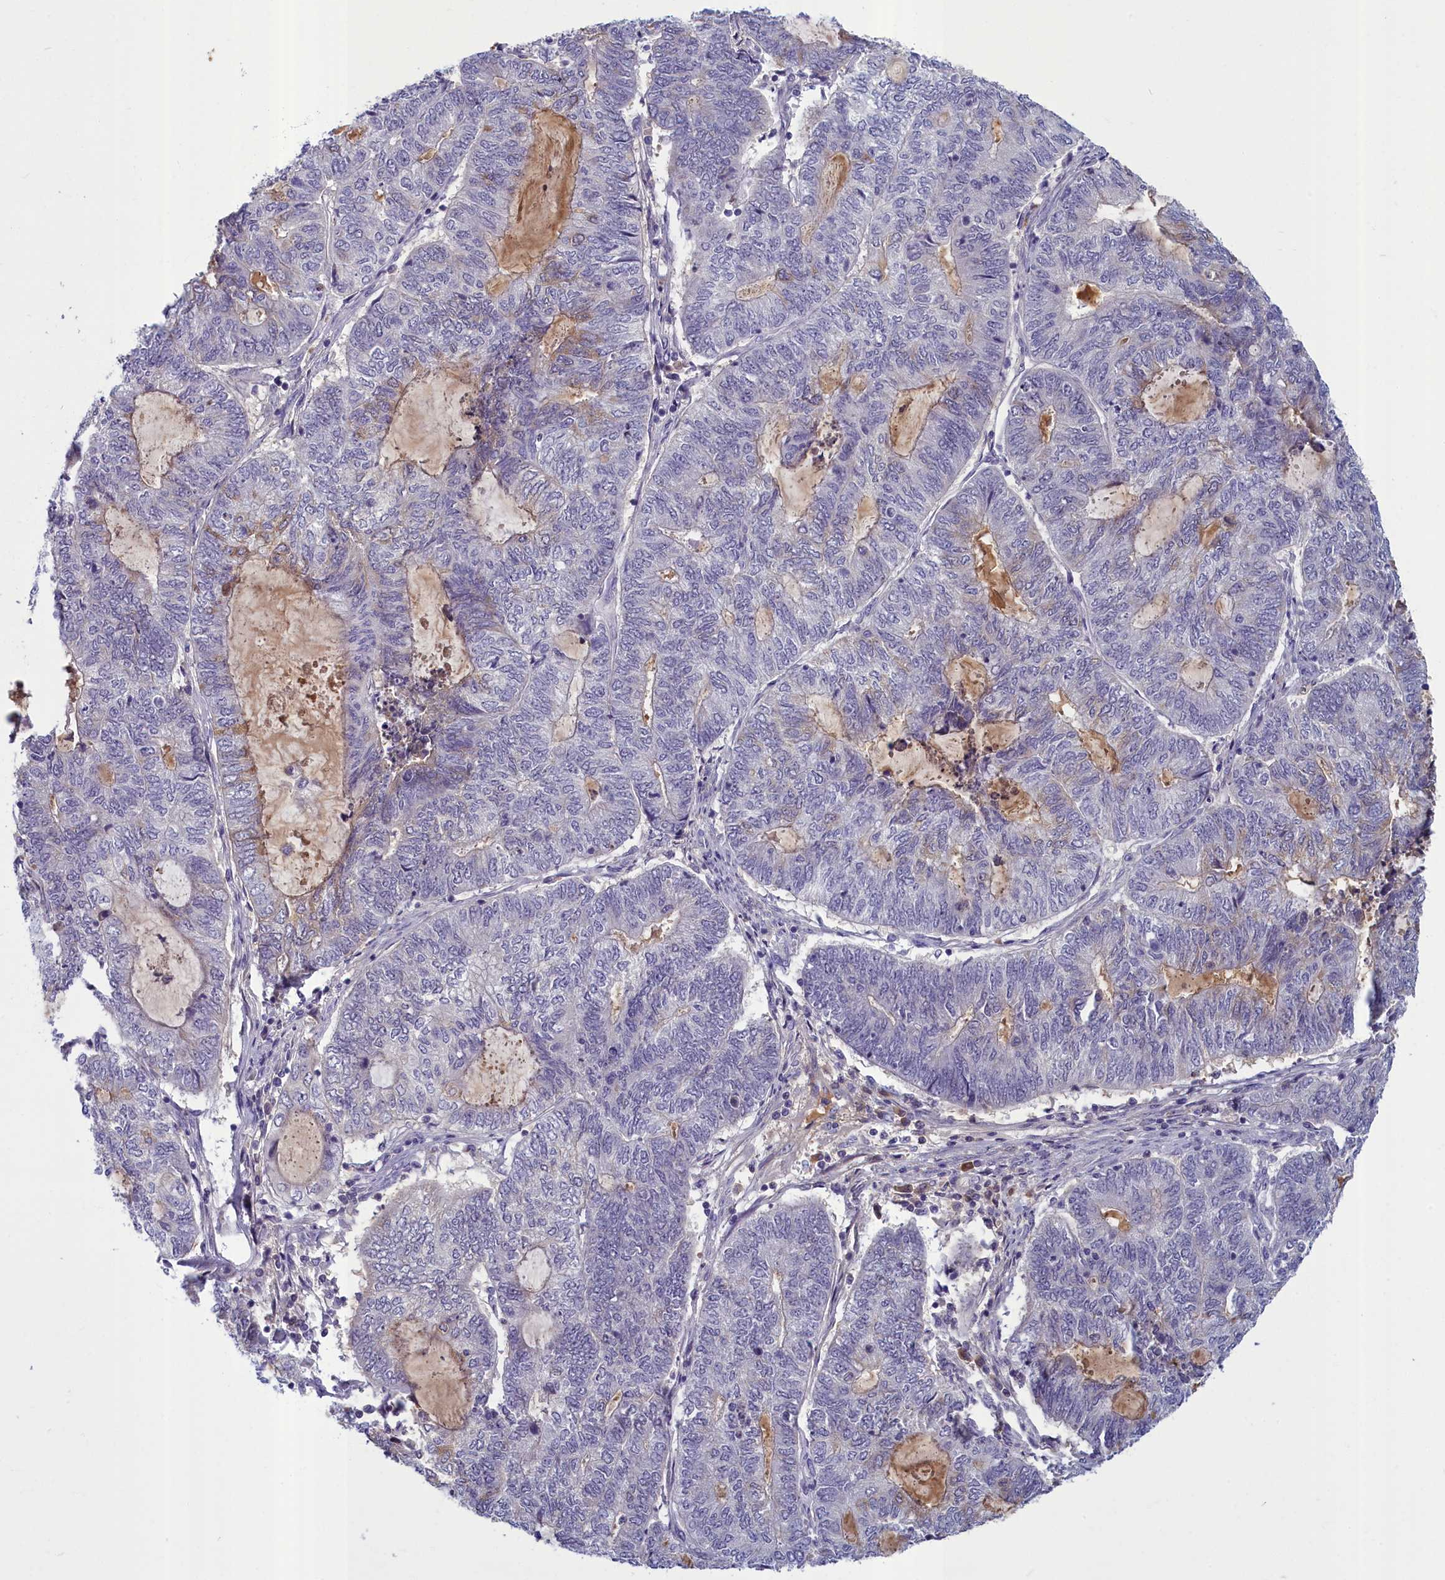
{"staining": {"intensity": "weak", "quantity": "<25%", "location": "cytoplasmic/membranous"}, "tissue": "endometrial cancer", "cell_type": "Tumor cells", "image_type": "cancer", "snomed": [{"axis": "morphology", "description": "Adenocarcinoma, NOS"}, {"axis": "topography", "description": "Uterus"}, {"axis": "topography", "description": "Endometrium"}], "caption": "Immunohistochemistry of endometrial adenocarcinoma reveals no positivity in tumor cells.", "gene": "SV2C", "patient": {"sex": "female", "age": 70}}